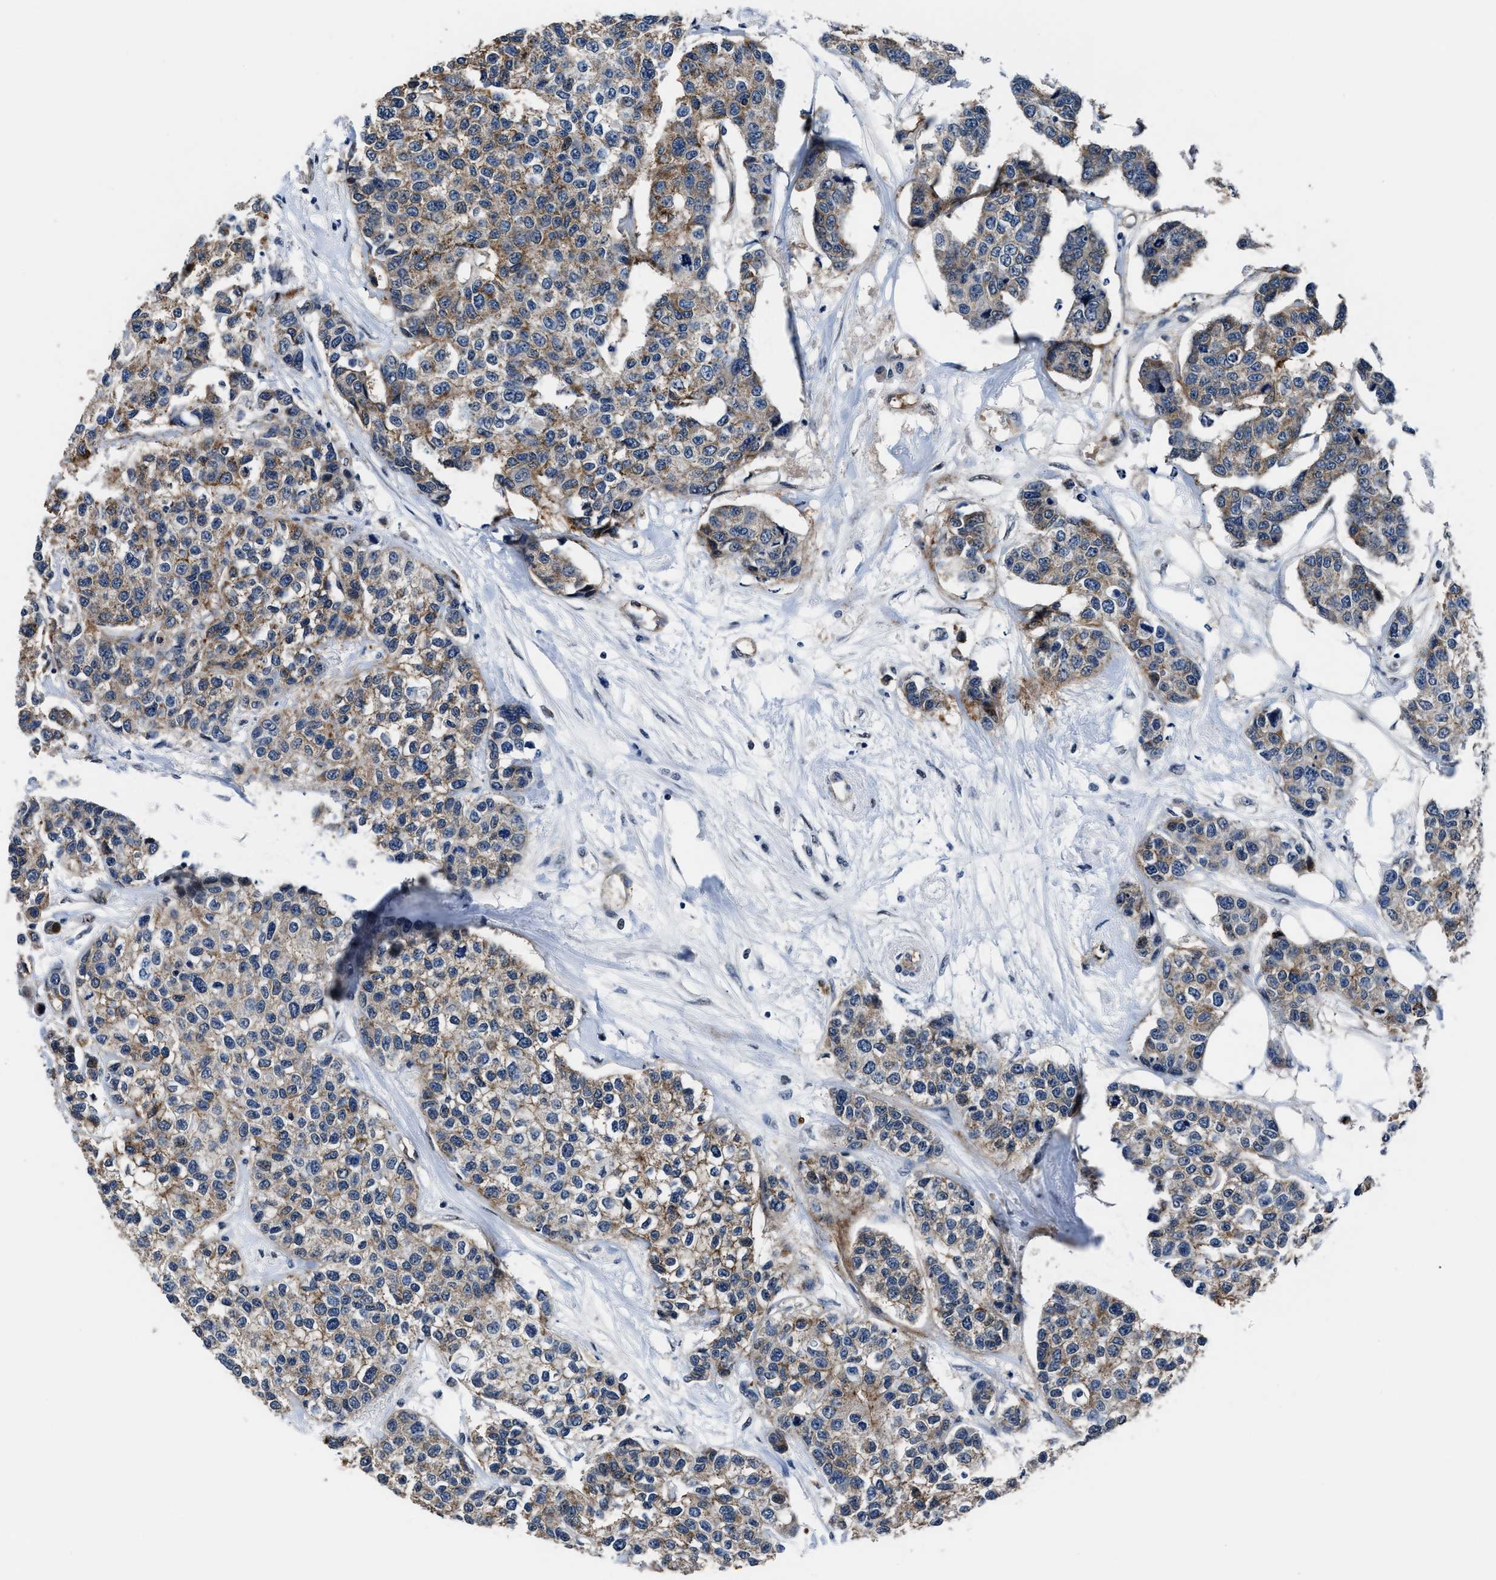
{"staining": {"intensity": "weak", "quantity": ">75%", "location": "cytoplasmic/membranous"}, "tissue": "breast cancer", "cell_type": "Tumor cells", "image_type": "cancer", "snomed": [{"axis": "morphology", "description": "Duct carcinoma"}, {"axis": "topography", "description": "Breast"}], "caption": "An IHC image of neoplastic tissue is shown. Protein staining in brown labels weak cytoplasmic/membranous positivity in breast infiltrating ductal carcinoma within tumor cells.", "gene": "MARCKSL1", "patient": {"sex": "female", "age": 51}}